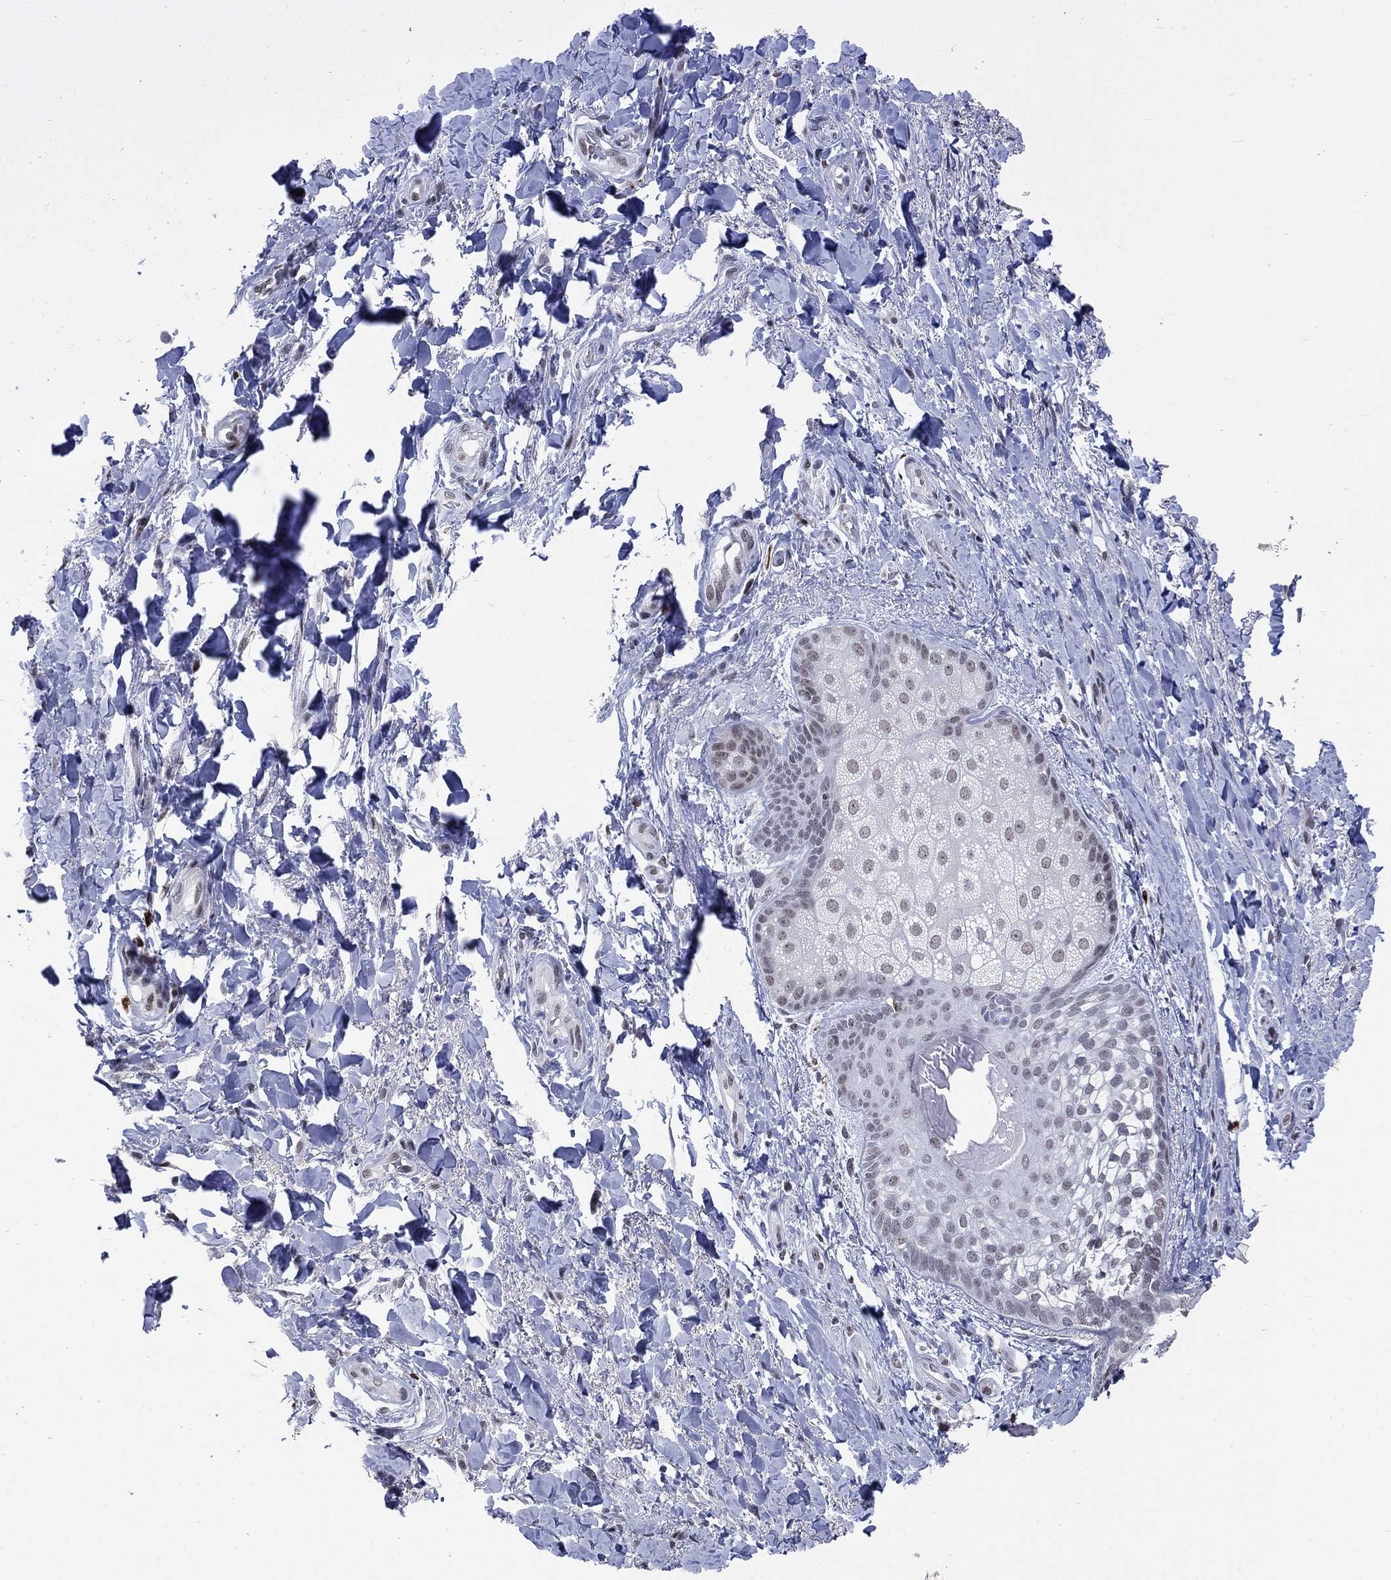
{"staining": {"intensity": "negative", "quantity": "none", "location": "none"}, "tissue": "skin", "cell_type": "Epidermal cells", "image_type": "normal", "snomed": [{"axis": "morphology", "description": "Normal tissue, NOS"}, {"axis": "topography", "description": "Anal"}, {"axis": "topography", "description": "Peripheral nerve tissue"}], "caption": "The immunohistochemistry (IHC) image has no significant staining in epidermal cells of skin. (IHC, brightfield microscopy, high magnification).", "gene": "HCFC1", "patient": {"sex": "male", "age": 53}}